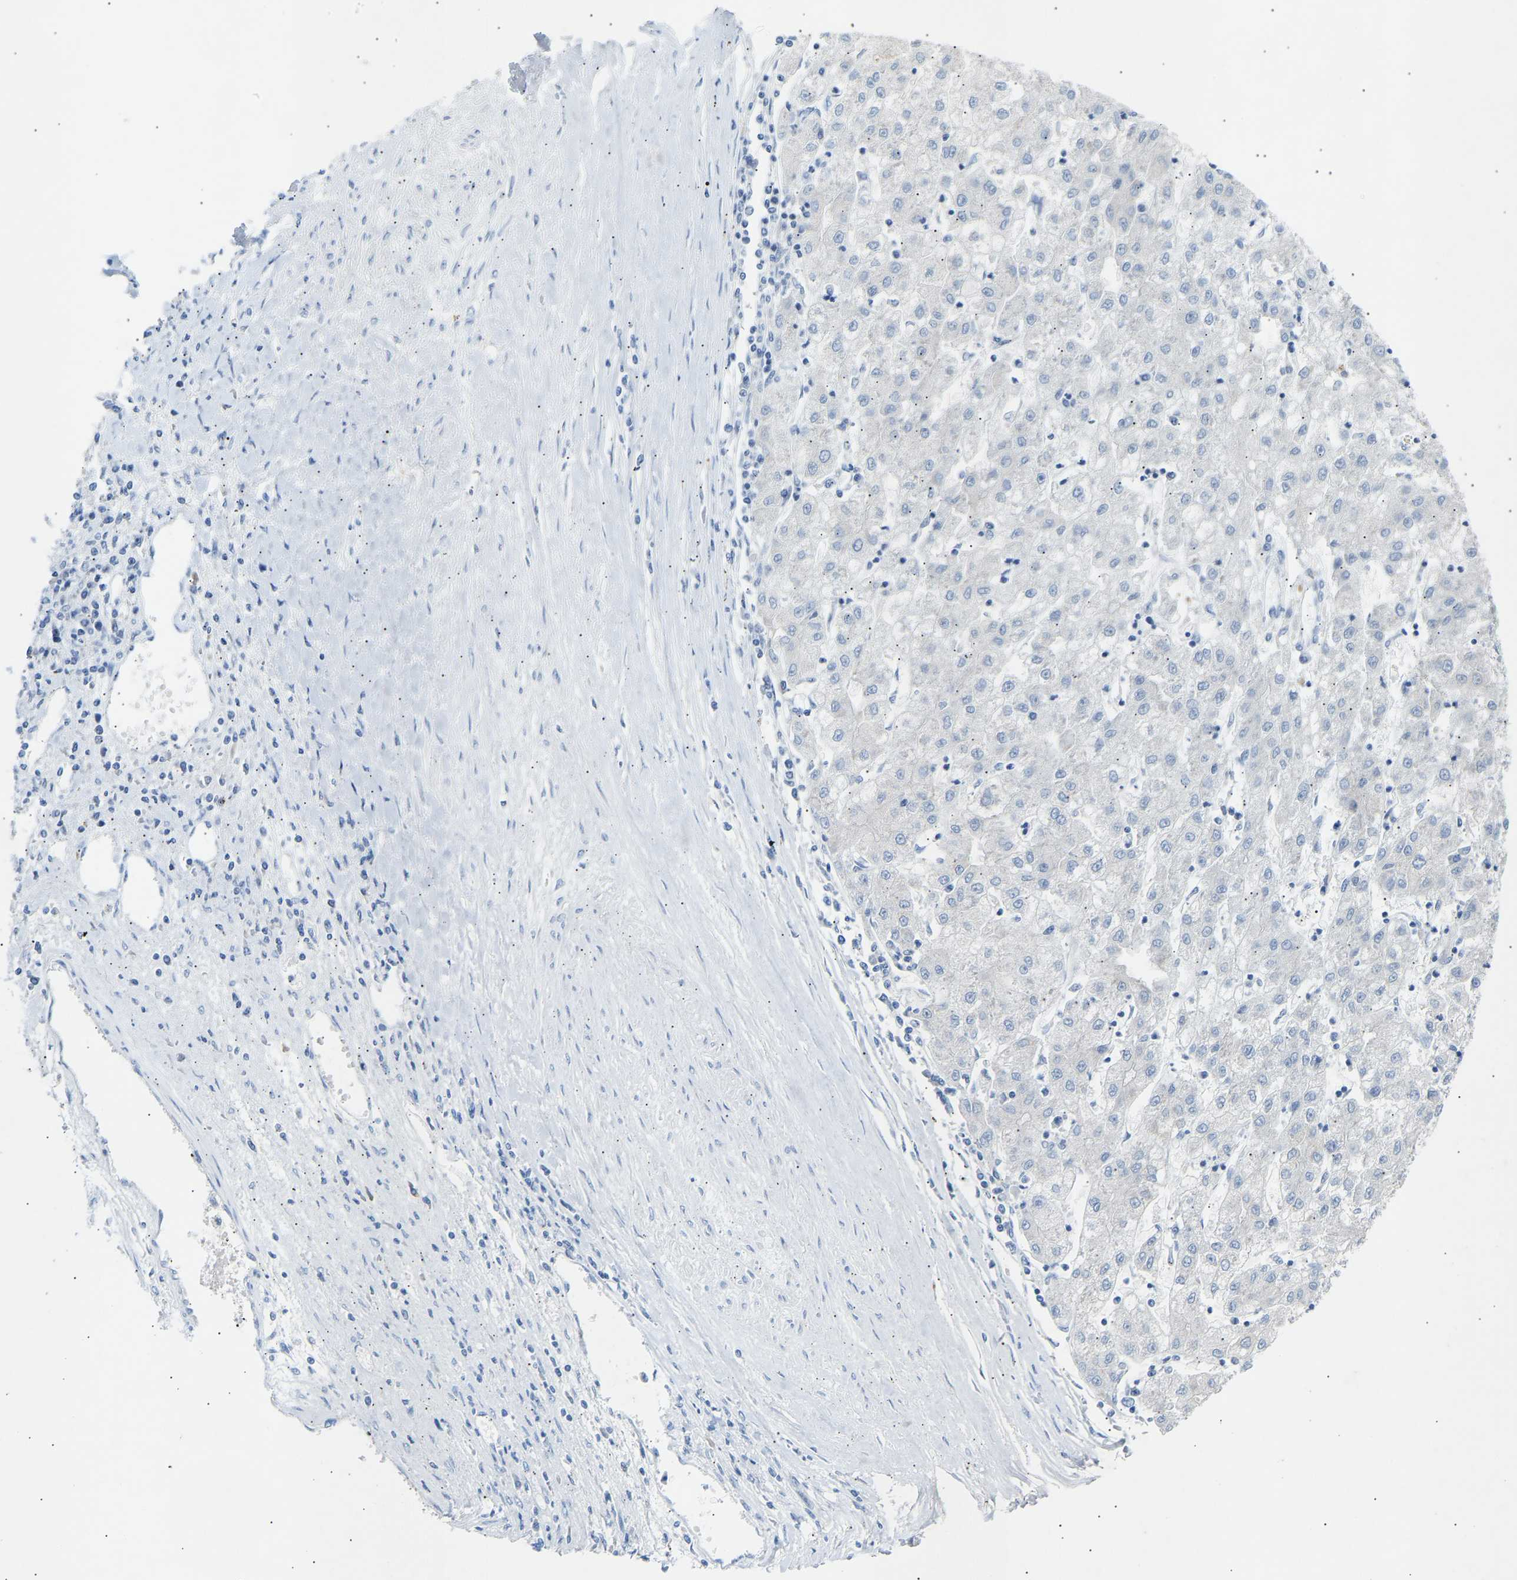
{"staining": {"intensity": "negative", "quantity": "none", "location": "none"}, "tissue": "liver cancer", "cell_type": "Tumor cells", "image_type": "cancer", "snomed": [{"axis": "morphology", "description": "Carcinoma, Hepatocellular, NOS"}, {"axis": "topography", "description": "Liver"}], "caption": "Tumor cells are negative for brown protein staining in liver hepatocellular carcinoma.", "gene": "PEX1", "patient": {"sex": "male", "age": 72}}